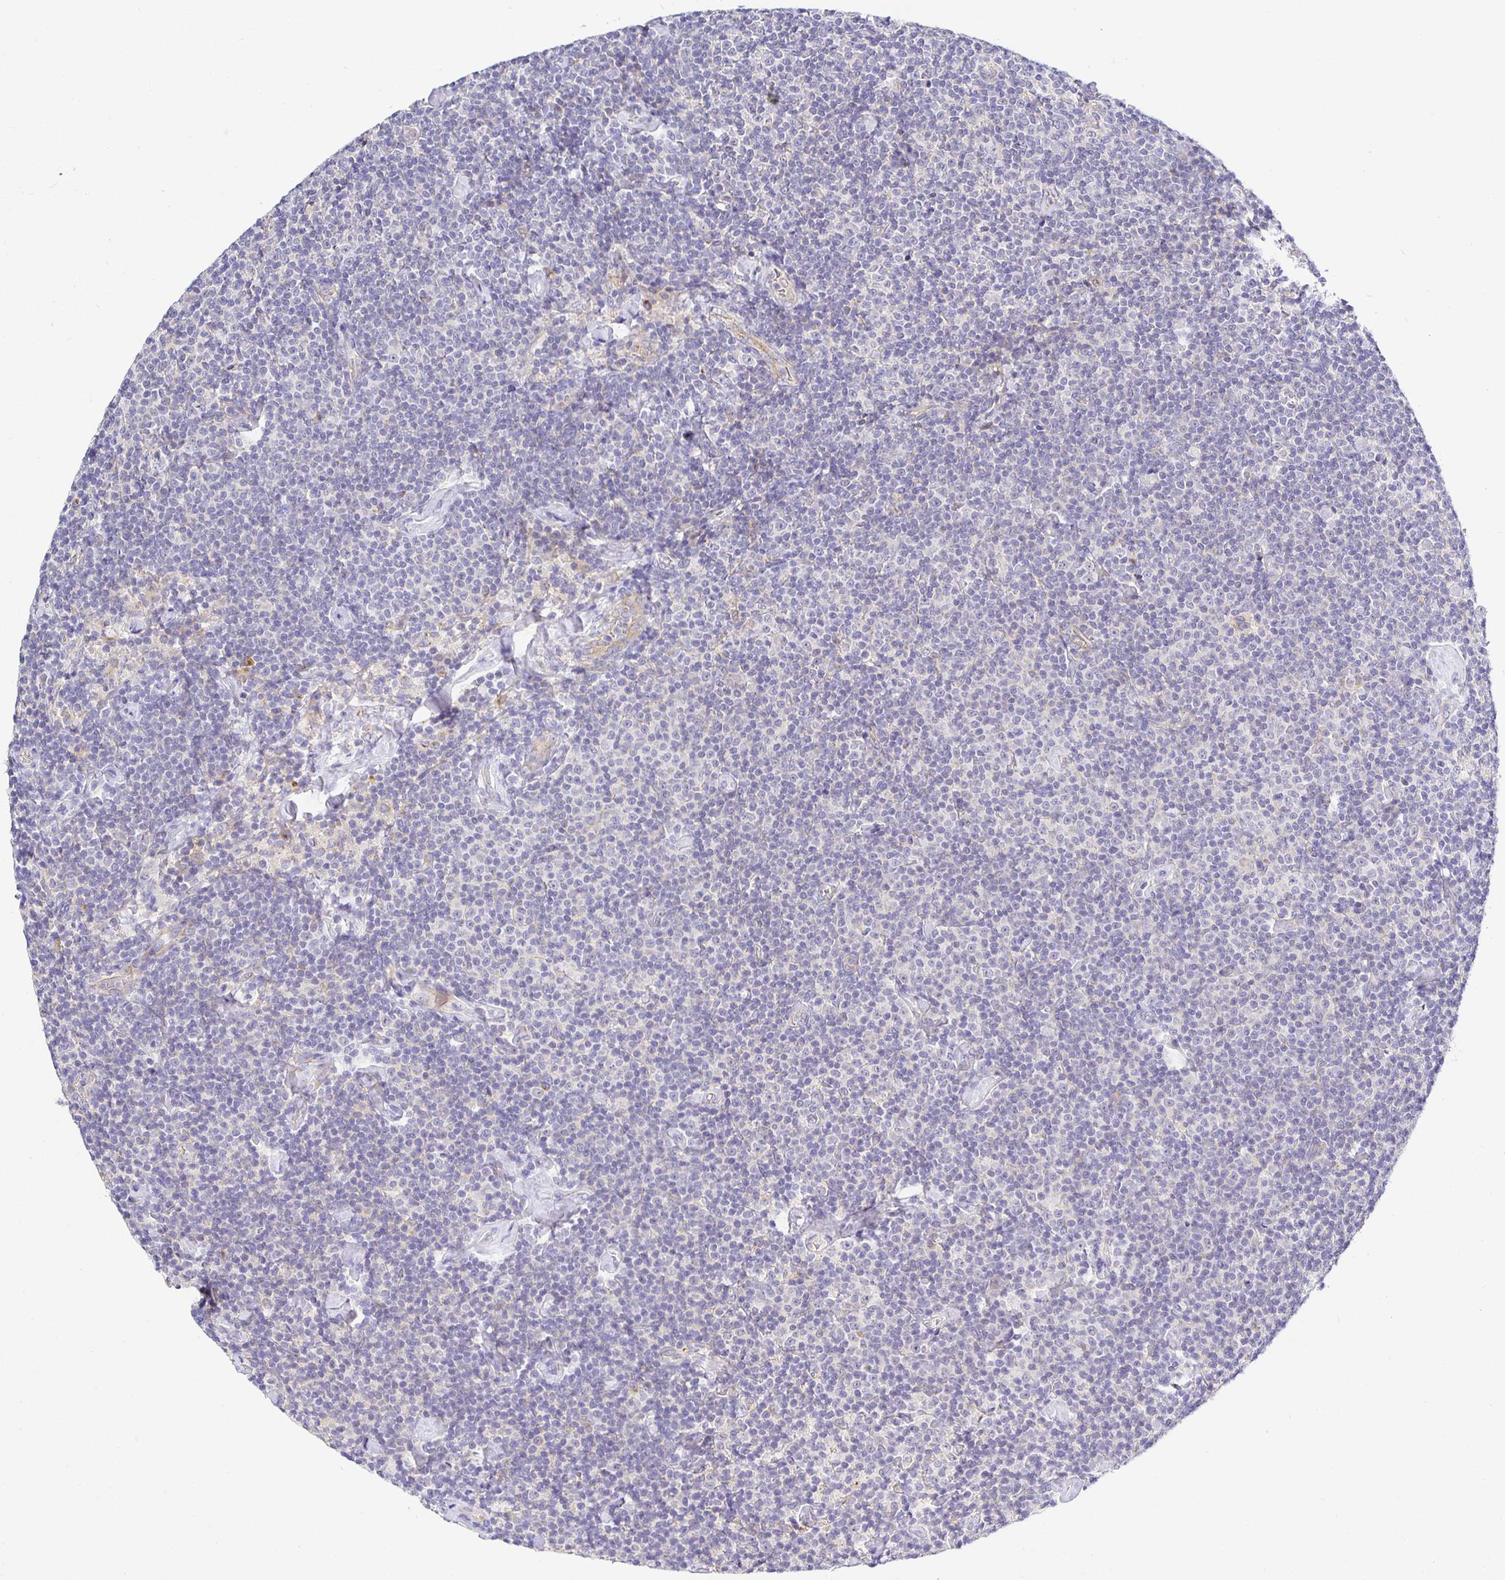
{"staining": {"intensity": "negative", "quantity": "none", "location": "none"}, "tissue": "lymphoma", "cell_type": "Tumor cells", "image_type": "cancer", "snomed": [{"axis": "morphology", "description": "Malignant lymphoma, non-Hodgkin's type, Low grade"}, {"axis": "topography", "description": "Lymph node"}], "caption": "Tumor cells show no significant positivity in lymphoma. (Brightfield microscopy of DAB (3,3'-diaminobenzidine) immunohistochemistry at high magnification).", "gene": "OPALIN", "patient": {"sex": "male", "age": 81}}